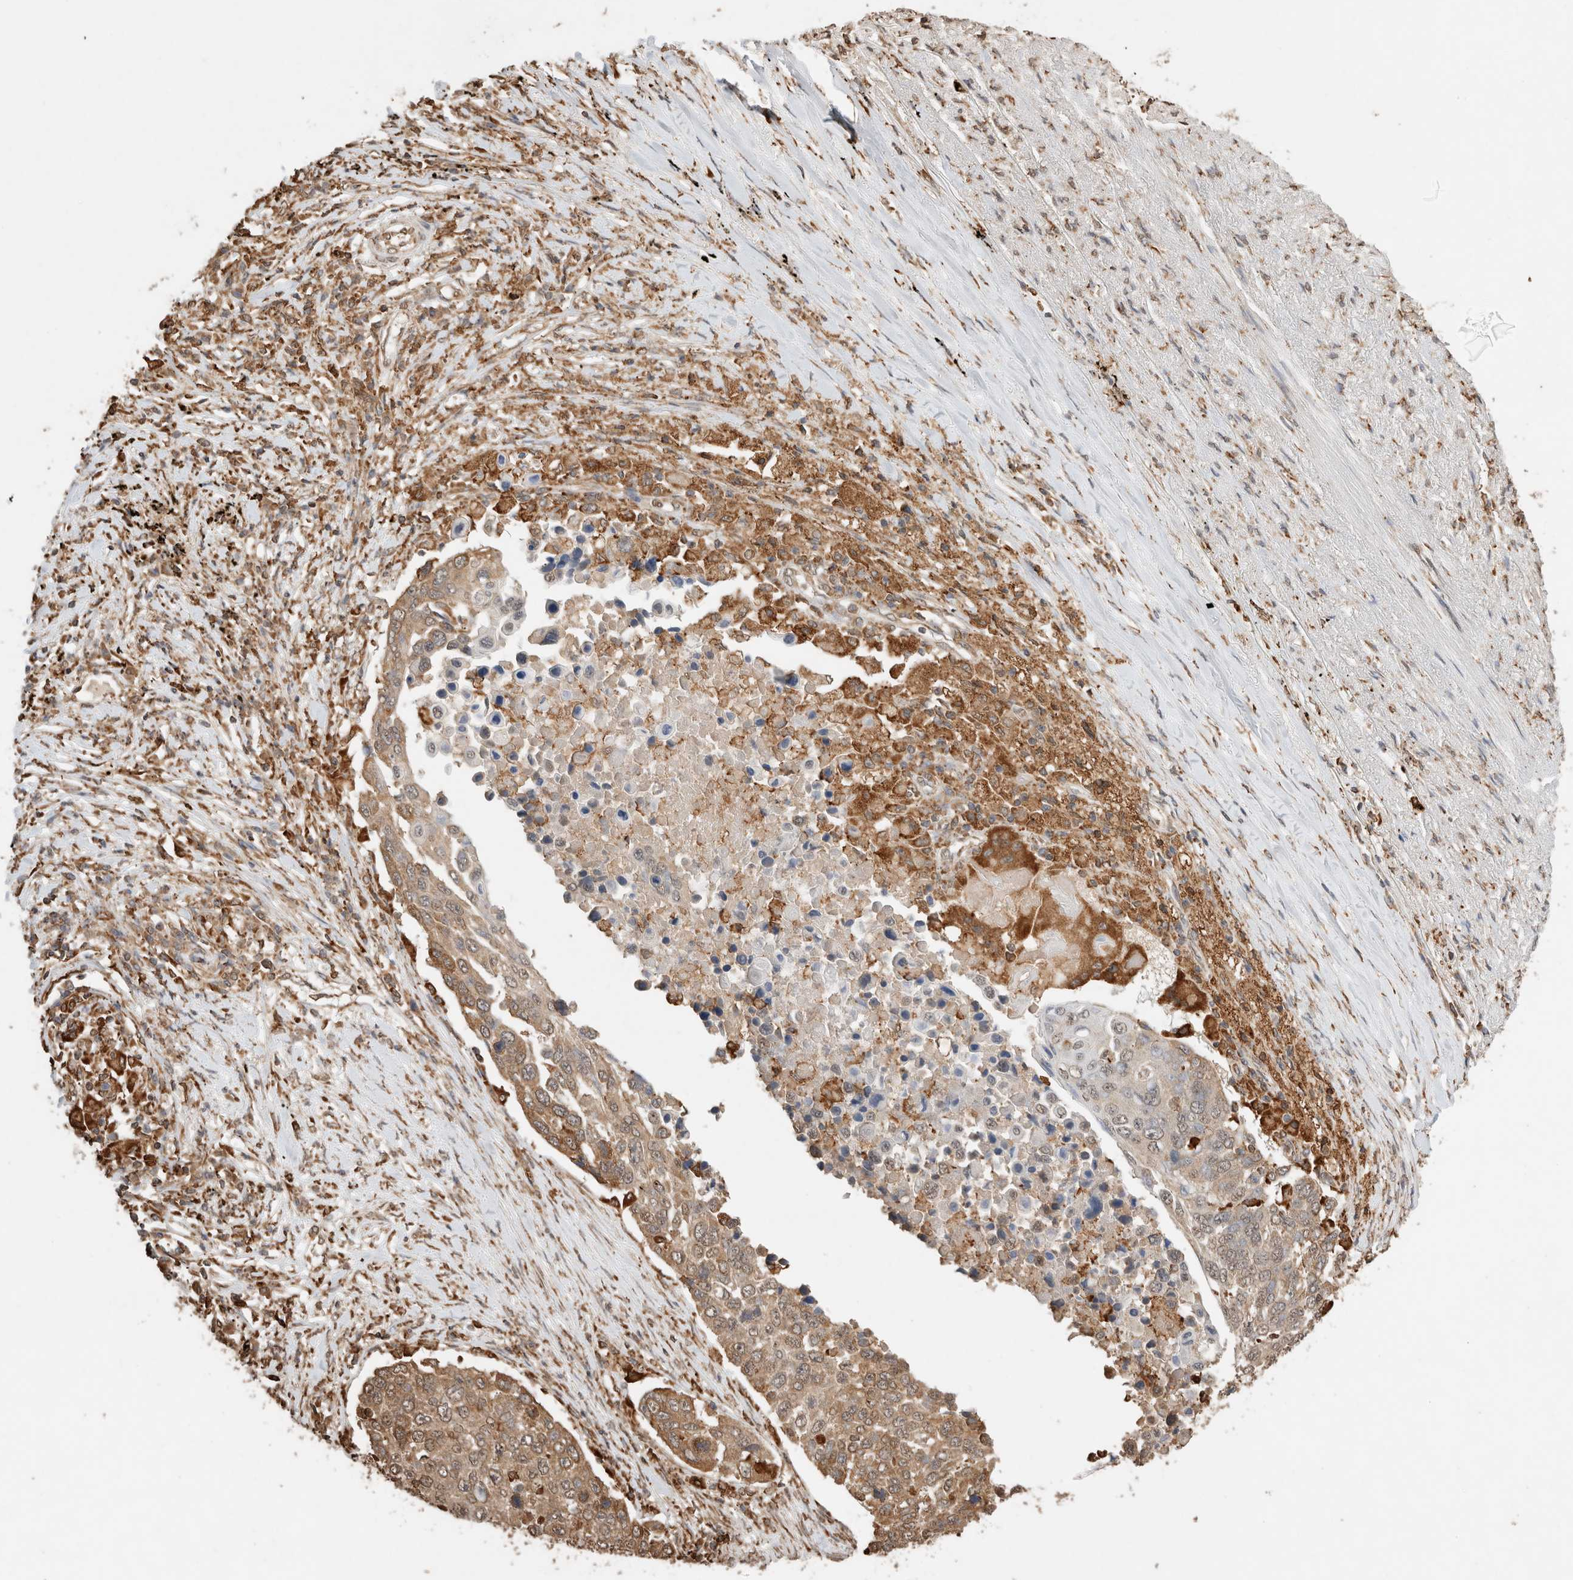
{"staining": {"intensity": "moderate", "quantity": ">75%", "location": "cytoplasmic/membranous"}, "tissue": "lung cancer", "cell_type": "Tumor cells", "image_type": "cancer", "snomed": [{"axis": "morphology", "description": "Squamous cell carcinoma, NOS"}, {"axis": "topography", "description": "Lung"}], "caption": "Immunohistochemistry micrograph of neoplastic tissue: human squamous cell carcinoma (lung) stained using immunohistochemistry reveals medium levels of moderate protein expression localized specifically in the cytoplasmic/membranous of tumor cells, appearing as a cytoplasmic/membranous brown color.", "gene": "ERAP1", "patient": {"sex": "male", "age": 66}}